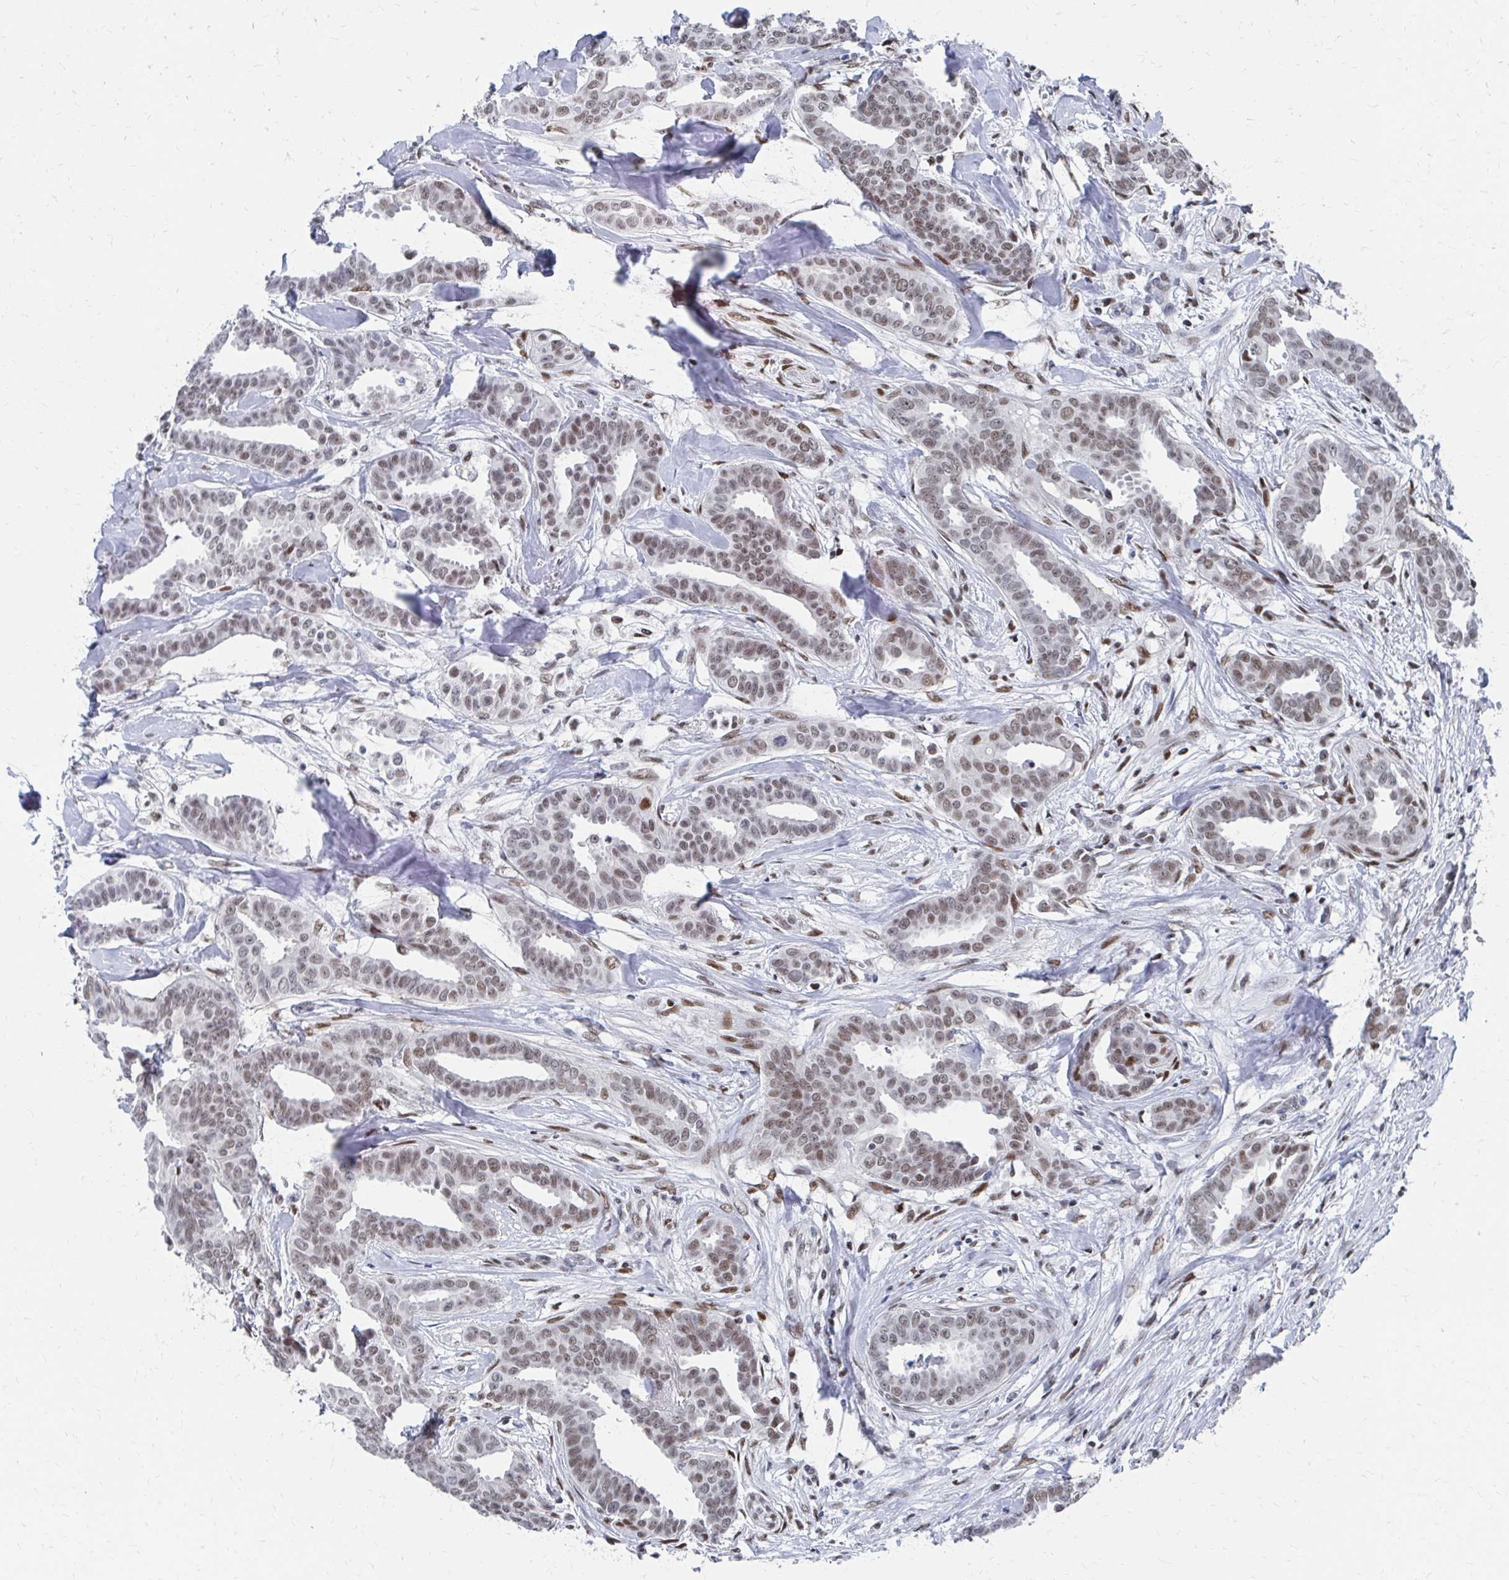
{"staining": {"intensity": "moderate", "quantity": ">75%", "location": "nuclear"}, "tissue": "breast cancer", "cell_type": "Tumor cells", "image_type": "cancer", "snomed": [{"axis": "morphology", "description": "Duct carcinoma"}, {"axis": "topography", "description": "Breast"}], "caption": "This image exhibits invasive ductal carcinoma (breast) stained with IHC to label a protein in brown. The nuclear of tumor cells show moderate positivity for the protein. Nuclei are counter-stained blue.", "gene": "CDIN1", "patient": {"sex": "female", "age": 45}}